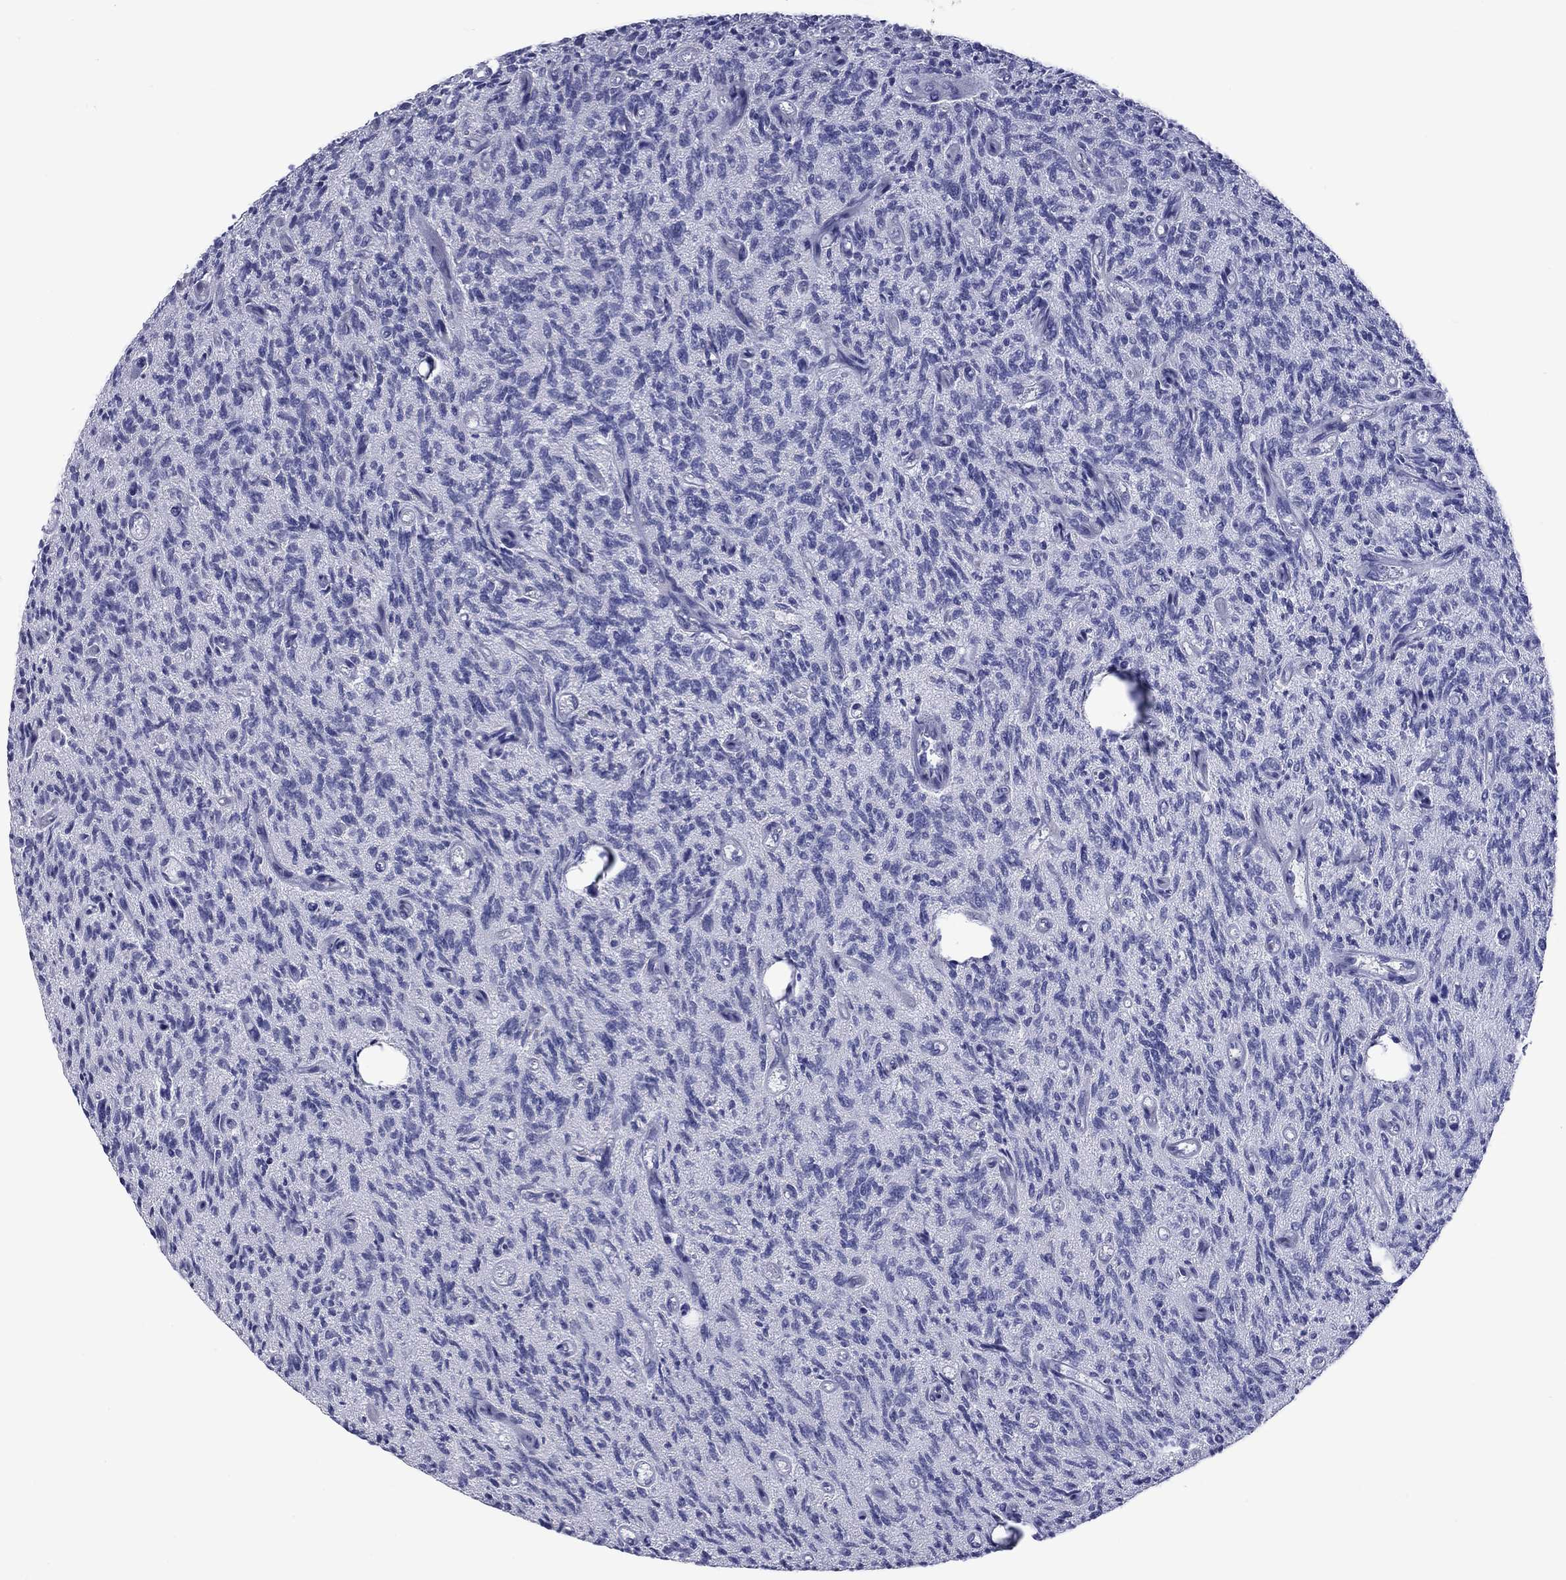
{"staining": {"intensity": "negative", "quantity": "none", "location": "none"}, "tissue": "glioma", "cell_type": "Tumor cells", "image_type": "cancer", "snomed": [{"axis": "morphology", "description": "Glioma, malignant, High grade"}, {"axis": "topography", "description": "Brain"}], "caption": "Human glioma stained for a protein using immunohistochemistry (IHC) shows no positivity in tumor cells.", "gene": "ACADSB", "patient": {"sex": "male", "age": 64}}